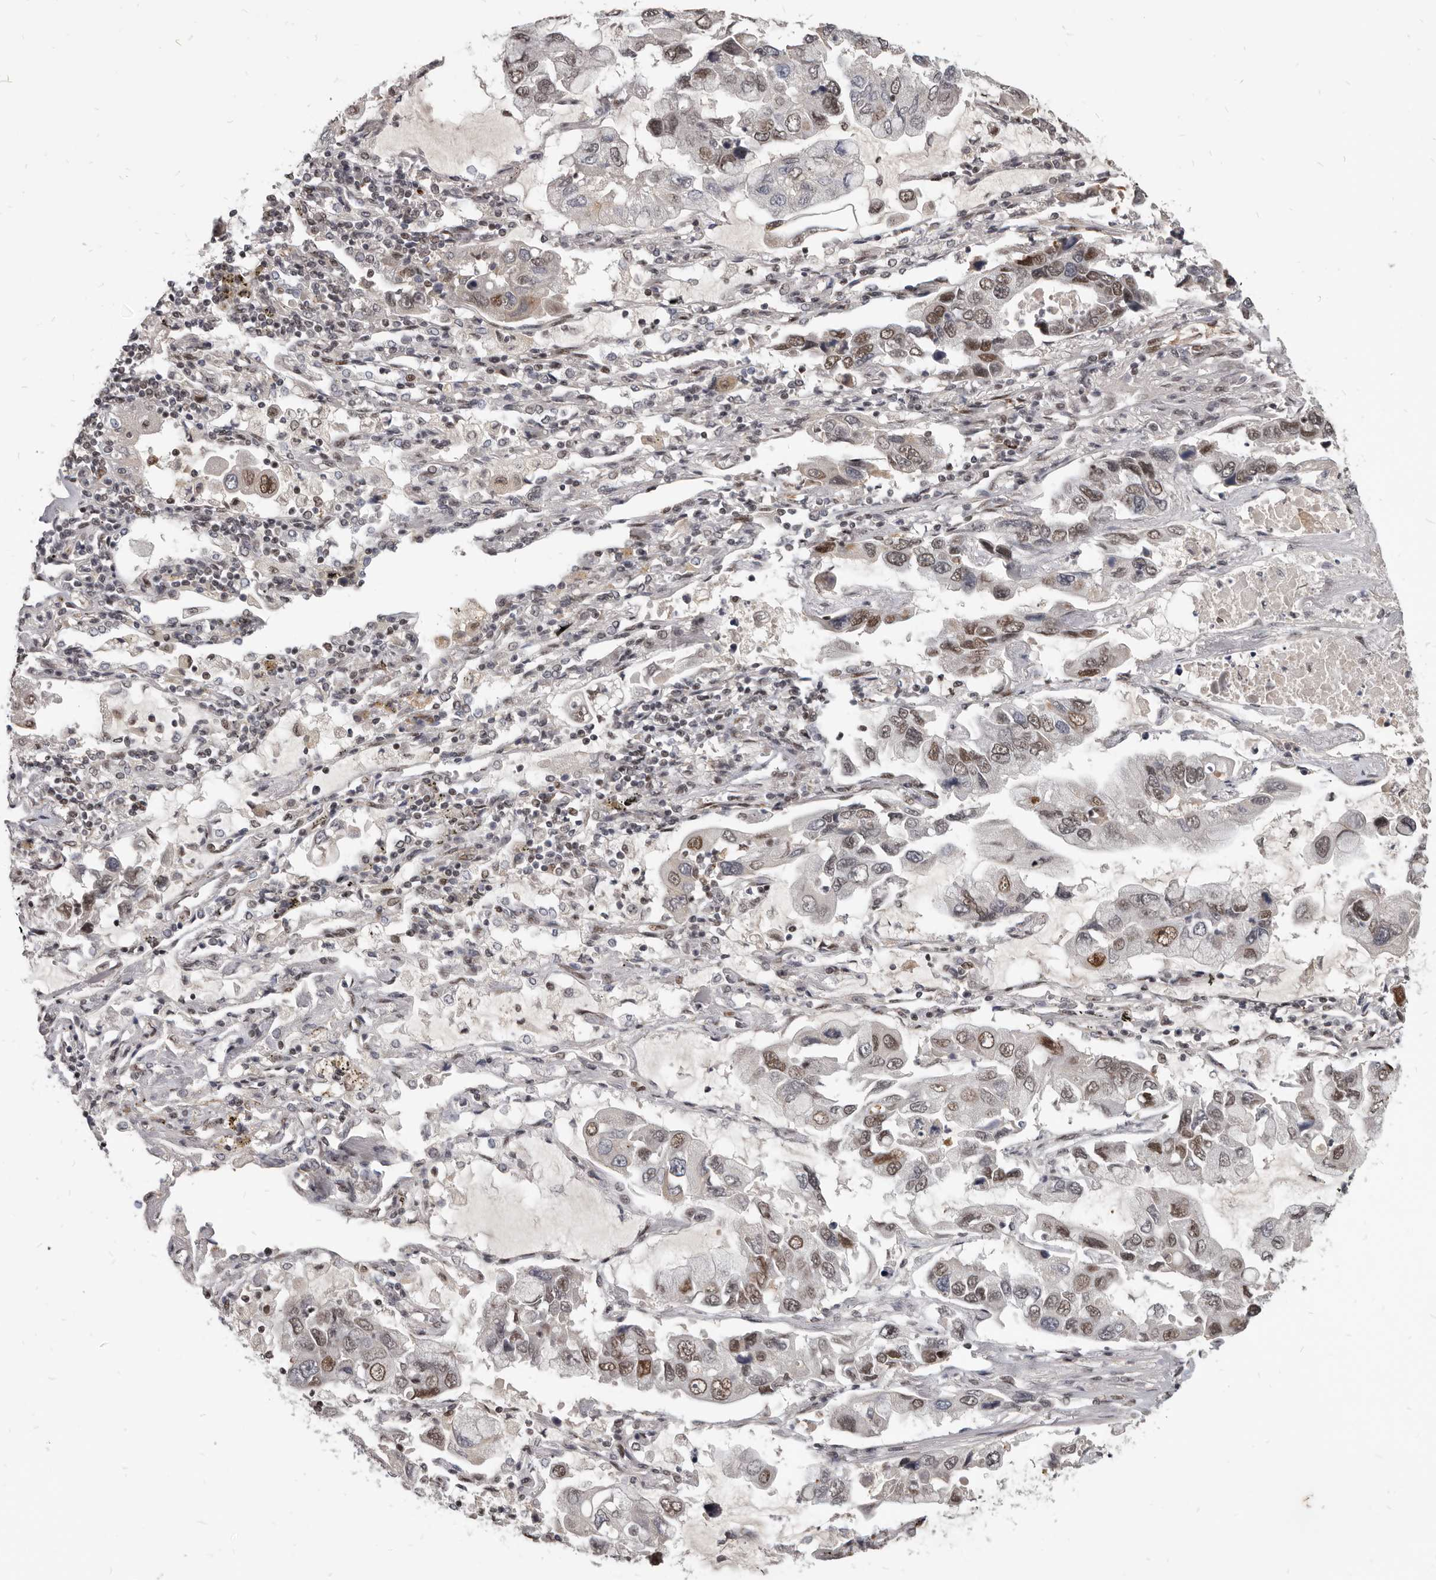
{"staining": {"intensity": "moderate", "quantity": "<25%", "location": "nuclear"}, "tissue": "lung cancer", "cell_type": "Tumor cells", "image_type": "cancer", "snomed": [{"axis": "morphology", "description": "Adenocarcinoma, NOS"}, {"axis": "topography", "description": "Lung"}], "caption": "This photomicrograph shows IHC staining of human lung cancer (adenocarcinoma), with low moderate nuclear staining in approximately <25% of tumor cells.", "gene": "ATF5", "patient": {"sex": "male", "age": 64}}